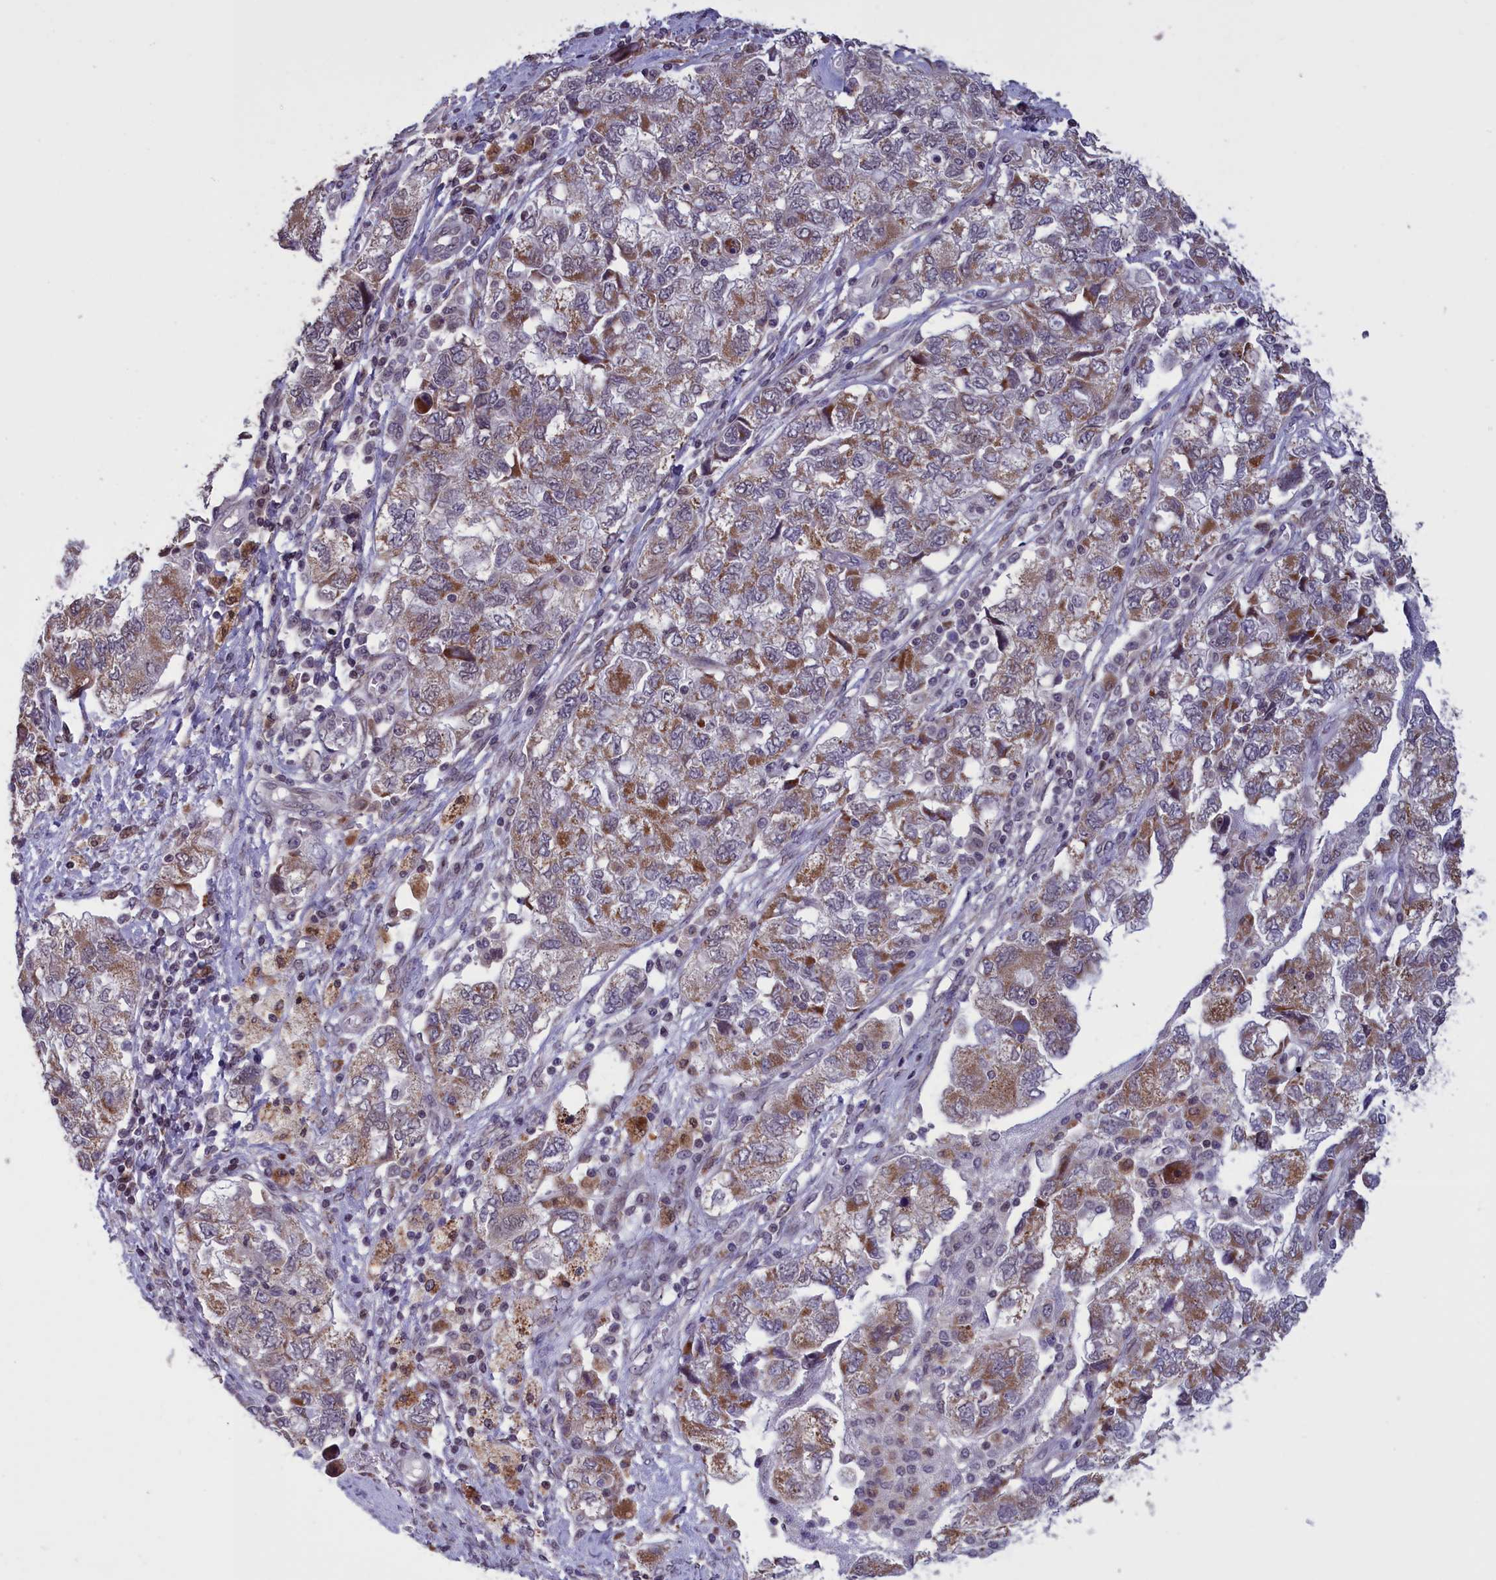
{"staining": {"intensity": "moderate", "quantity": ">75%", "location": "cytoplasmic/membranous"}, "tissue": "ovarian cancer", "cell_type": "Tumor cells", "image_type": "cancer", "snomed": [{"axis": "morphology", "description": "Carcinoma, NOS"}, {"axis": "morphology", "description": "Cystadenocarcinoma, serous, NOS"}, {"axis": "topography", "description": "Ovary"}], "caption": "Brown immunohistochemical staining in human carcinoma (ovarian) displays moderate cytoplasmic/membranous positivity in approximately >75% of tumor cells.", "gene": "PARS2", "patient": {"sex": "female", "age": 69}}